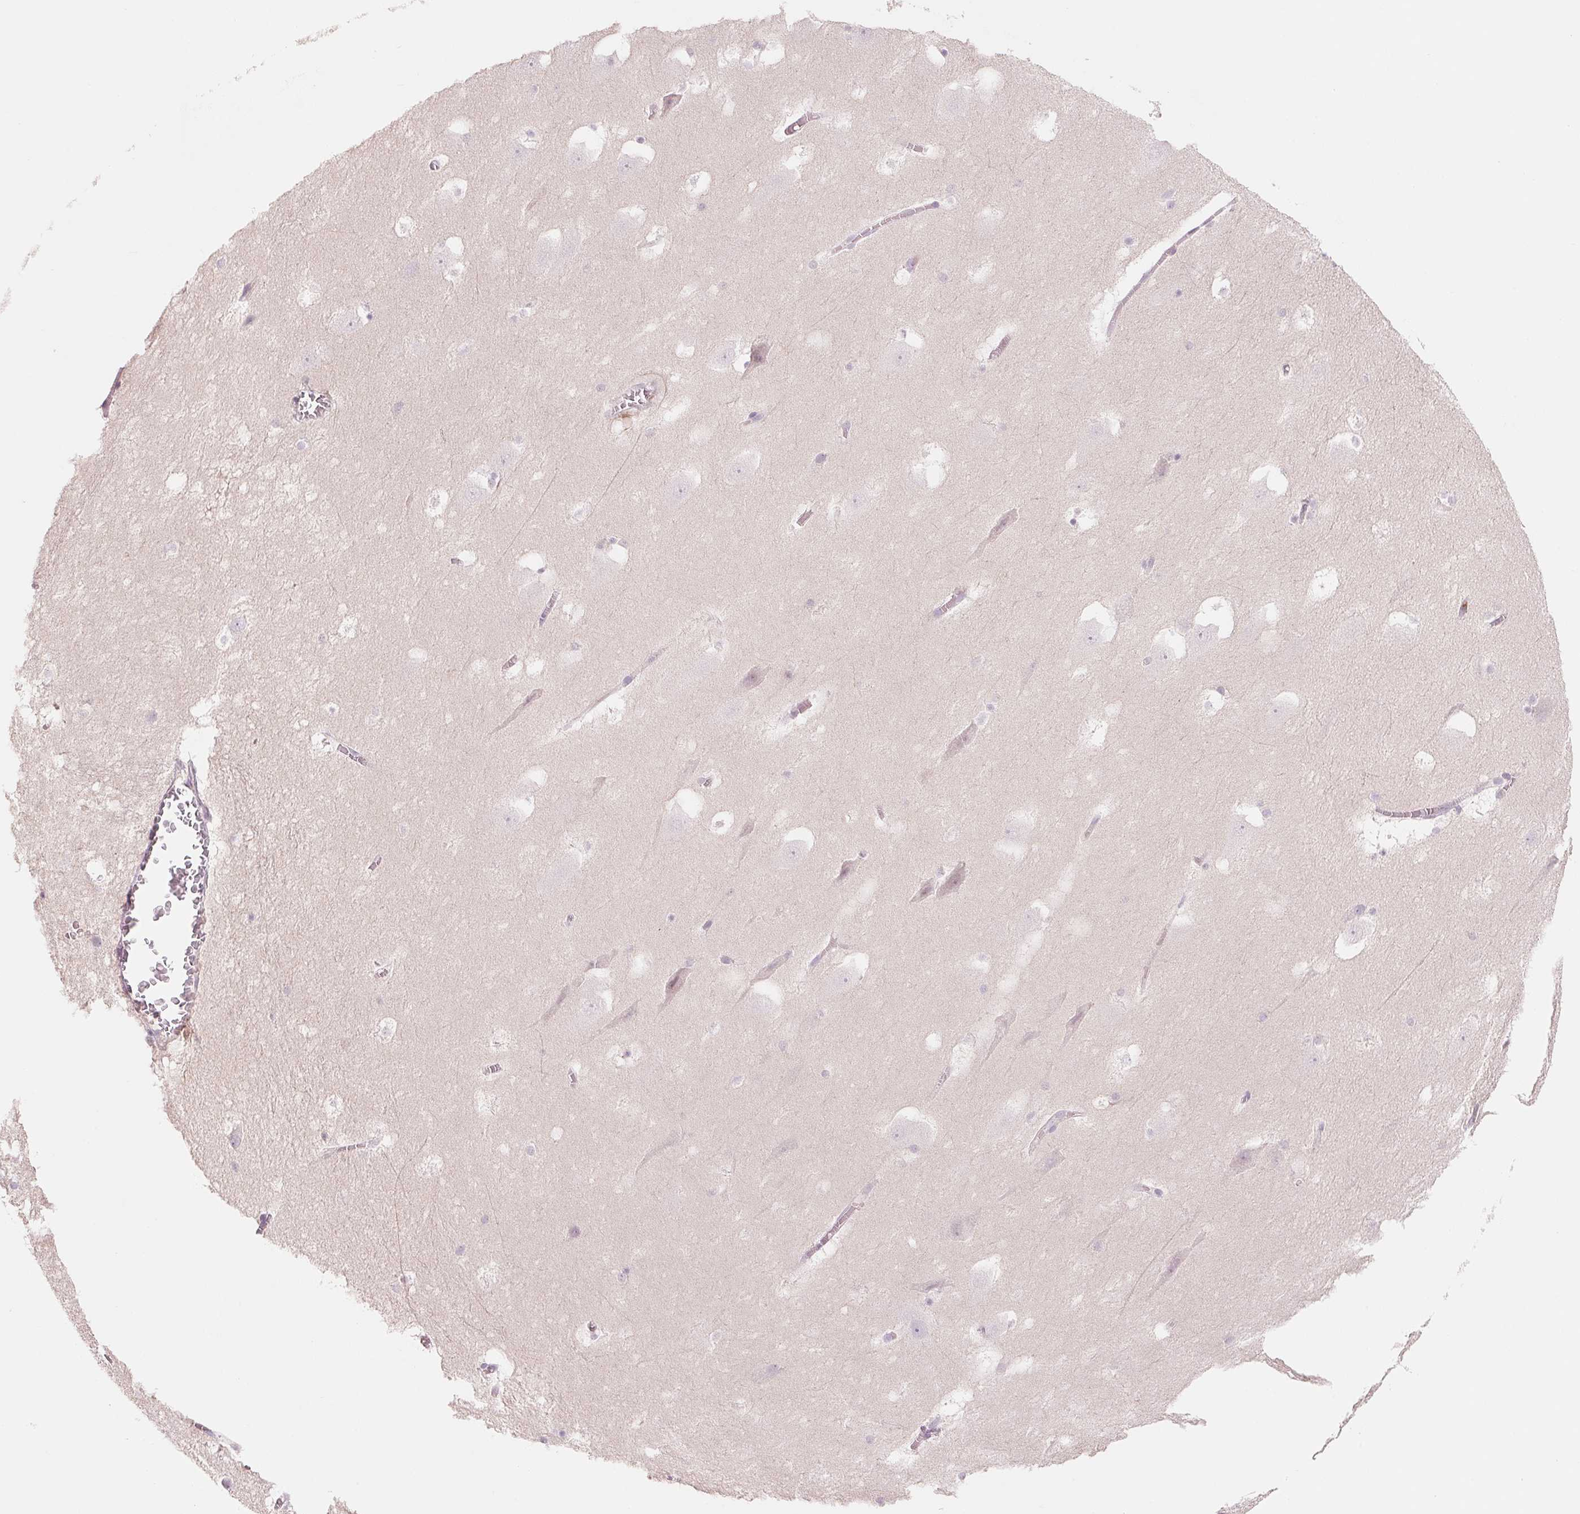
{"staining": {"intensity": "negative", "quantity": "none", "location": "none"}, "tissue": "hippocampus", "cell_type": "Glial cells", "image_type": "normal", "snomed": [{"axis": "morphology", "description": "Normal tissue, NOS"}, {"axis": "topography", "description": "Hippocampus"}], "caption": "High magnification brightfield microscopy of normal hippocampus stained with DAB (3,3'-diaminobenzidine) (brown) and counterstained with hematoxylin (blue): glial cells show no significant positivity. The staining is performed using DAB (3,3'-diaminobenzidine) brown chromogen with nuclei counter-stained in using hematoxylin.", "gene": "SLC17A4", "patient": {"sex": "male", "age": 45}}